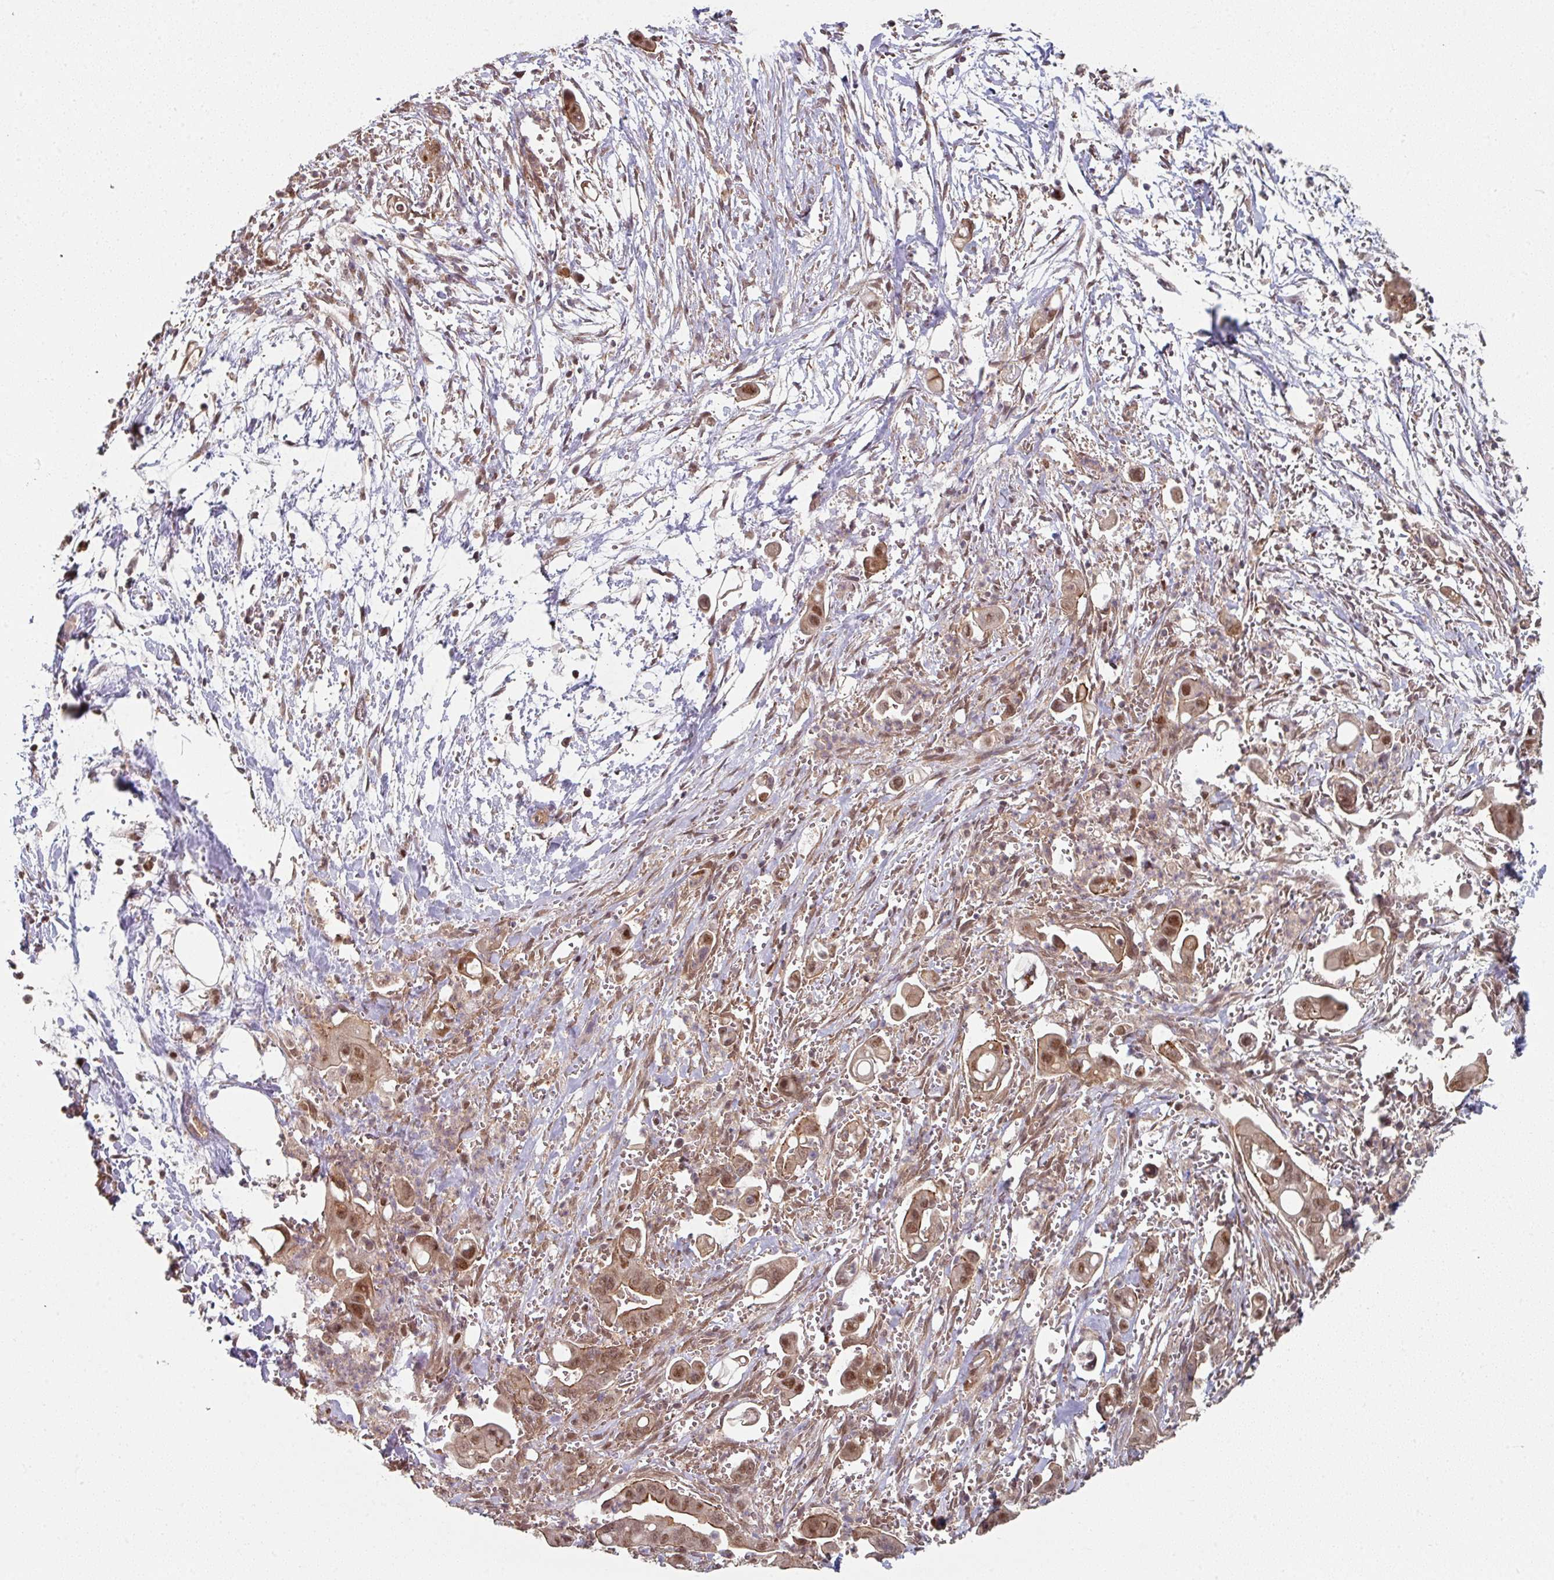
{"staining": {"intensity": "moderate", "quantity": "25%-75%", "location": "cytoplasmic/membranous,nuclear"}, "tissue": "pancreatic cancer", "cell_type": "Tumor cells", "image_type": "cancer", "snomed": [{"axis": "morphology", "description": "Adenocarcinoma, NOS"}, {"axis": "topography", "description": "Pancreas"}], "caption": "Protein staining of pancreatic cancer (adenocarcinoma) tissue displays moderate cytoplasmic/membranous and nuclear positivity in approximately 25%-75% of tumor cells. Using DAB (3,3'-diaminobenzidine) (brown) and hematoxylin (blue) stains, captured at high magnification using brightfield microscopy.", "gene": "PSME3IP1", "patient": {"sex": "male", "age": 61}}